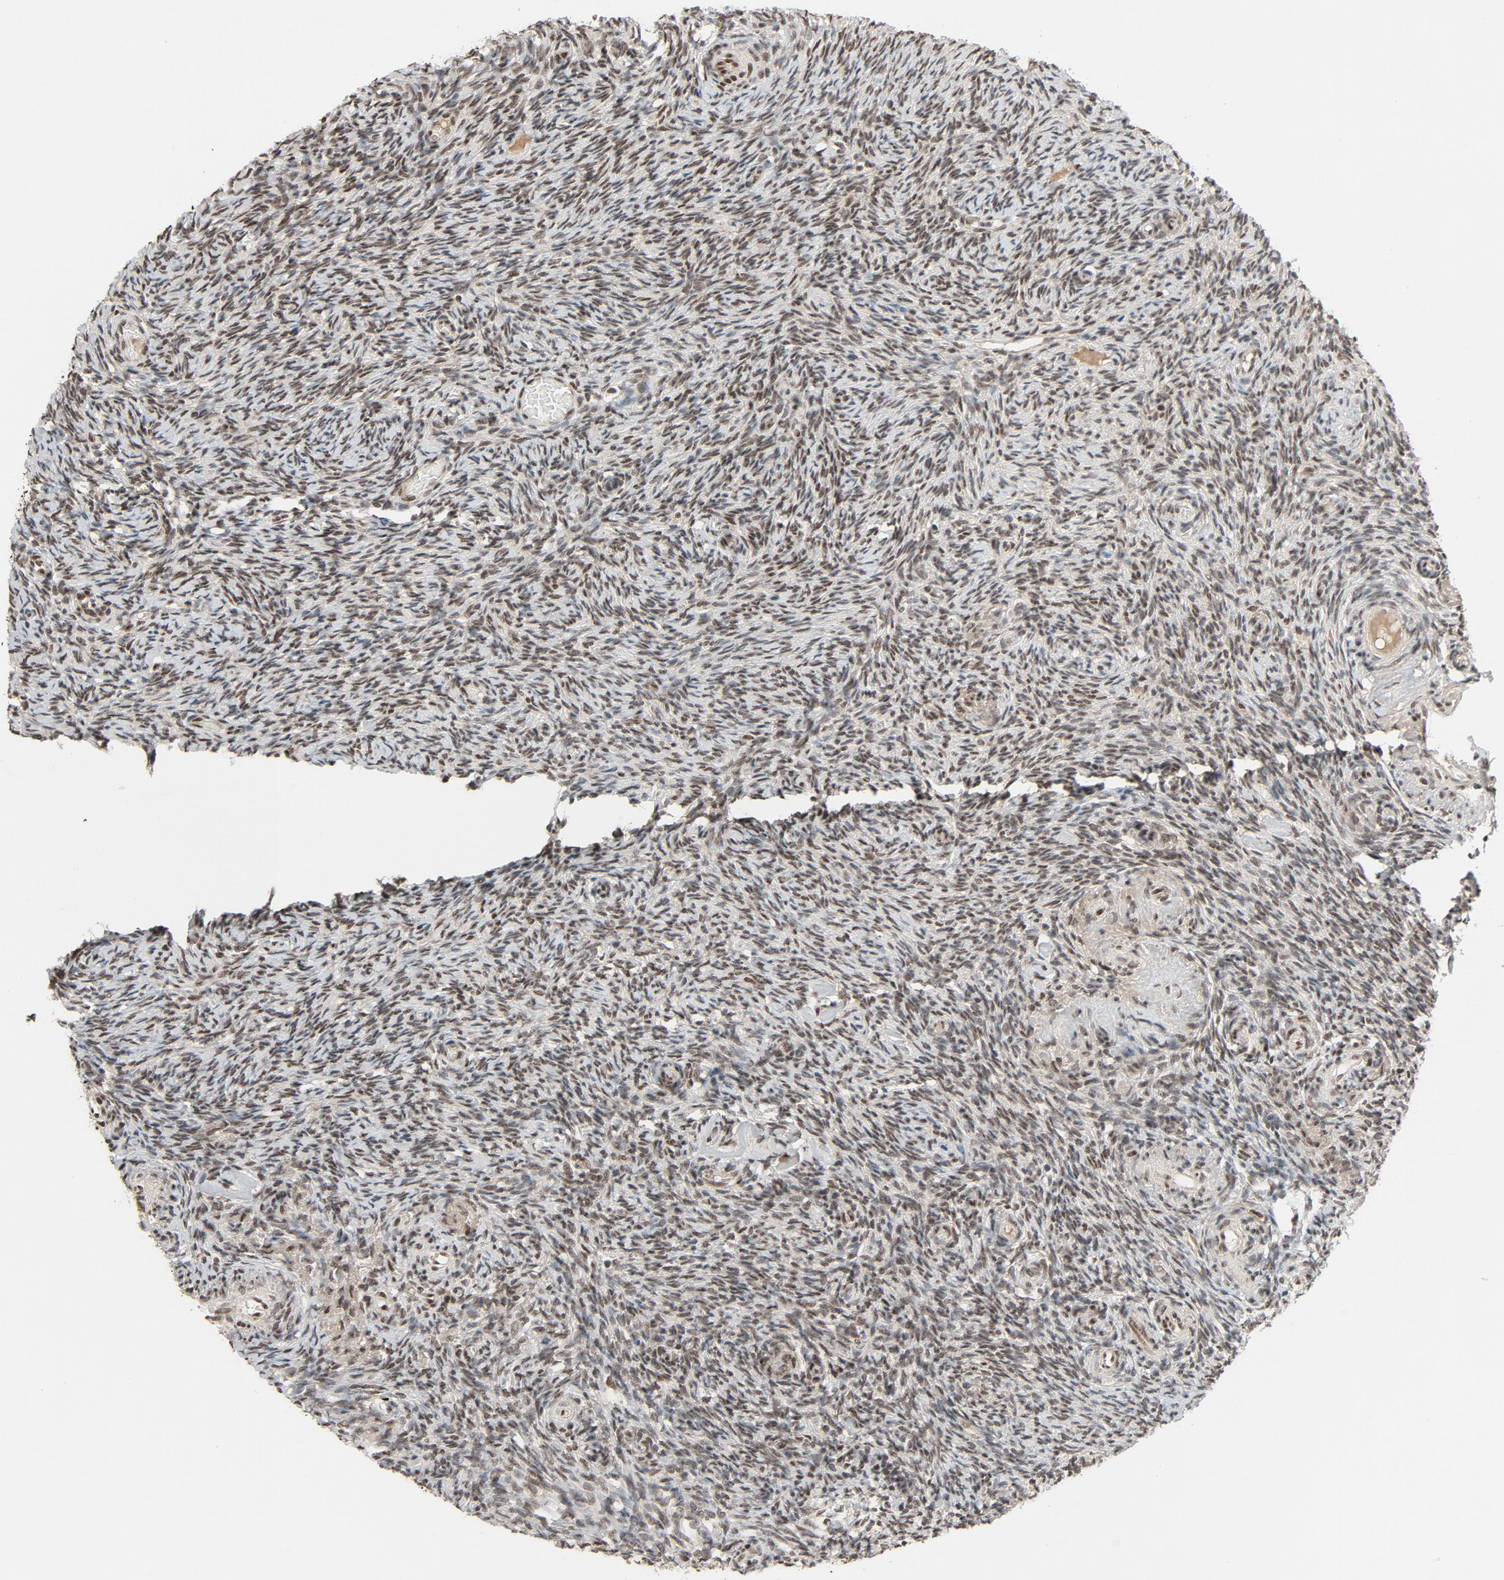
{"staining": {"intensity": "moderate", "quantity": ">75%", "location": "nuclear"}, "tissue": "ovary", "cell_type": "Ovarian stroma cells", "image_type": "normal", "snomed": [{"axis": "morphology", "description": "Normal tissue, NOS"}, {"axis": "topography", "description": "Ovary"}], "caption": "The immunohistochemical stain labels moderate nuclear staining in ovarian stroma cells of benign ovary.", "gene": "SMARCD1", "patient": {"sex": "female", "age": 60}}